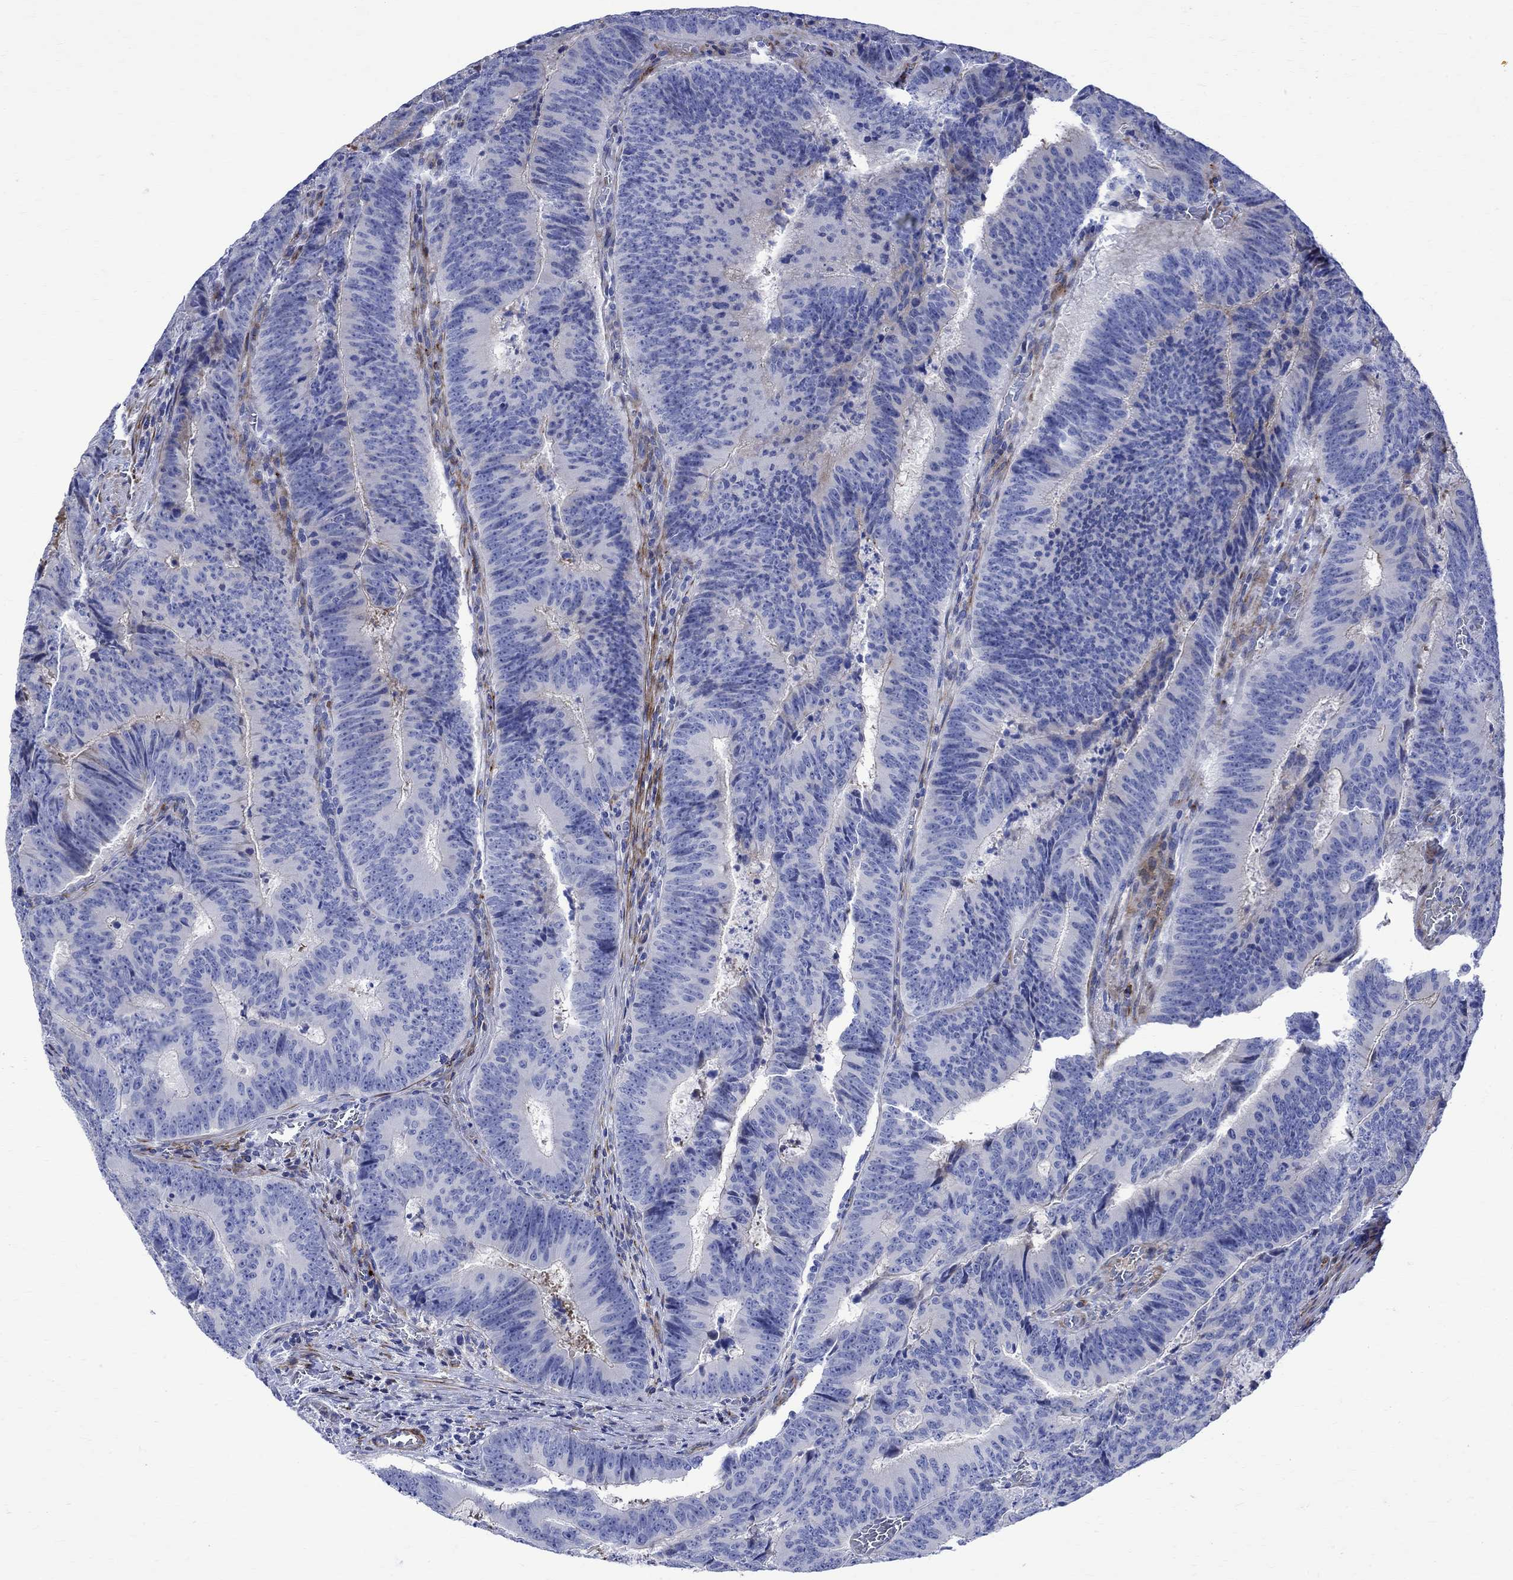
{"staining": {"intensity": "strong", "quantity": "<25%", "location": "cytoplasmic/membranous"}, "tissue": "colorectal cancer", "cell_type": "Tumor cells", "image_type": "cancer", "snomed": [{"axis": "morphology", "description": "Adenocarcinoma, NOS"}, {"axis": "topography", "description": "Colon"}], "caption": "Human colorectal adenocarcinoma stained with a protein marker shows strong staining in tumor cells.", "gene": "PARVB", "patient": {"sex": "female", "age": 82}}